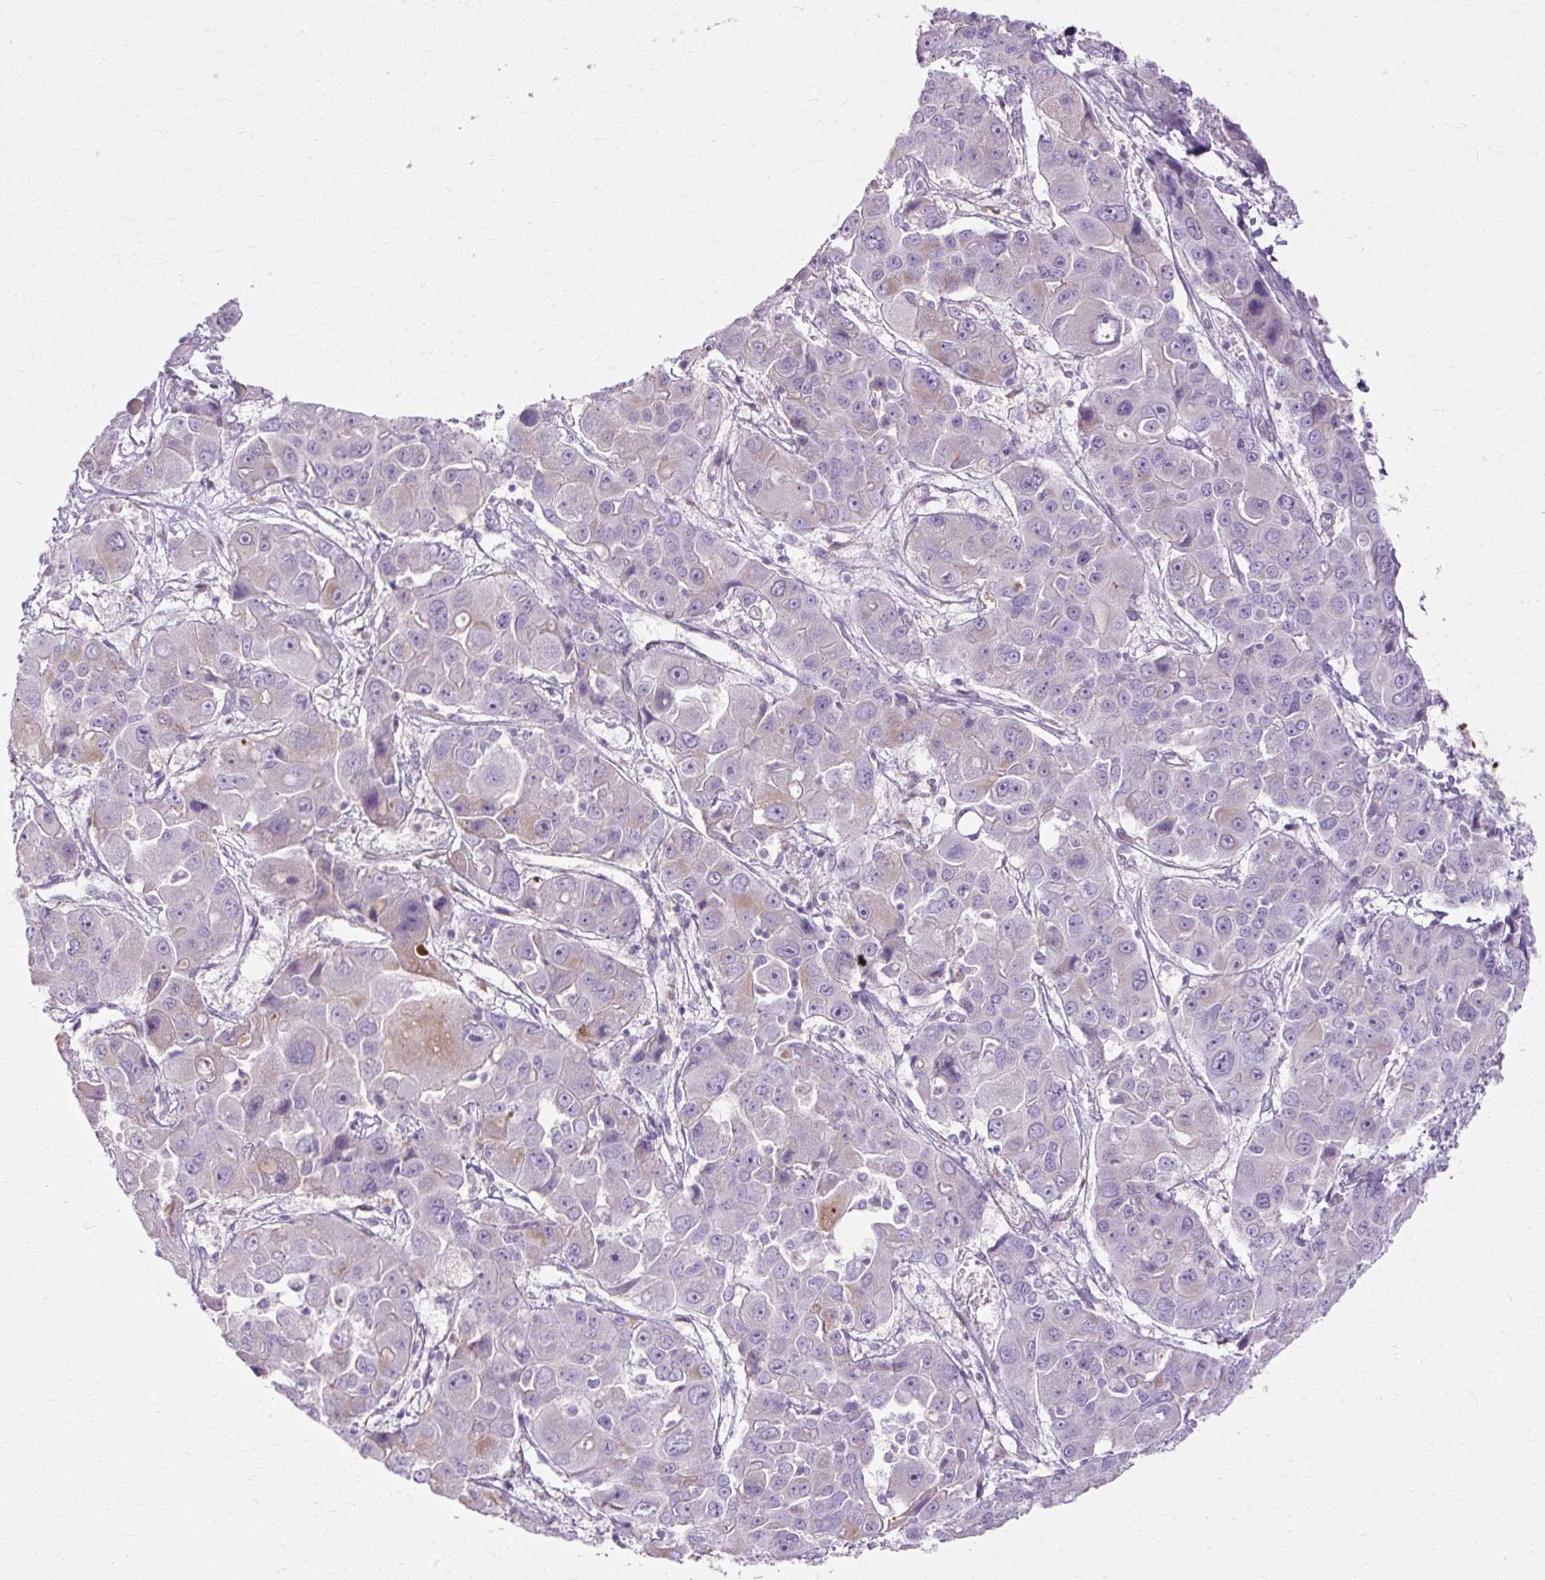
{"staining": {"intensity": "weak", "quantity": "<25%", "location": "cytoplasmic/membranous"}, "tissue": "liver cancer", "cell_type": "Tumor cells", "image_type": "cancer", "snomed": [{"axis": "morphology", "description": "Cholangiocarcinoma"}, {"axis": "topography", "description": "Liver"}], "caption": "Immunohistochemistry histopathology image of liver cancer (cholangiocarcinoma) stained for a protein (brown), which reveals no staining in tumor cells.", "gene": "HSD11B1", "patient": {"sex": "male", "age": 67}}